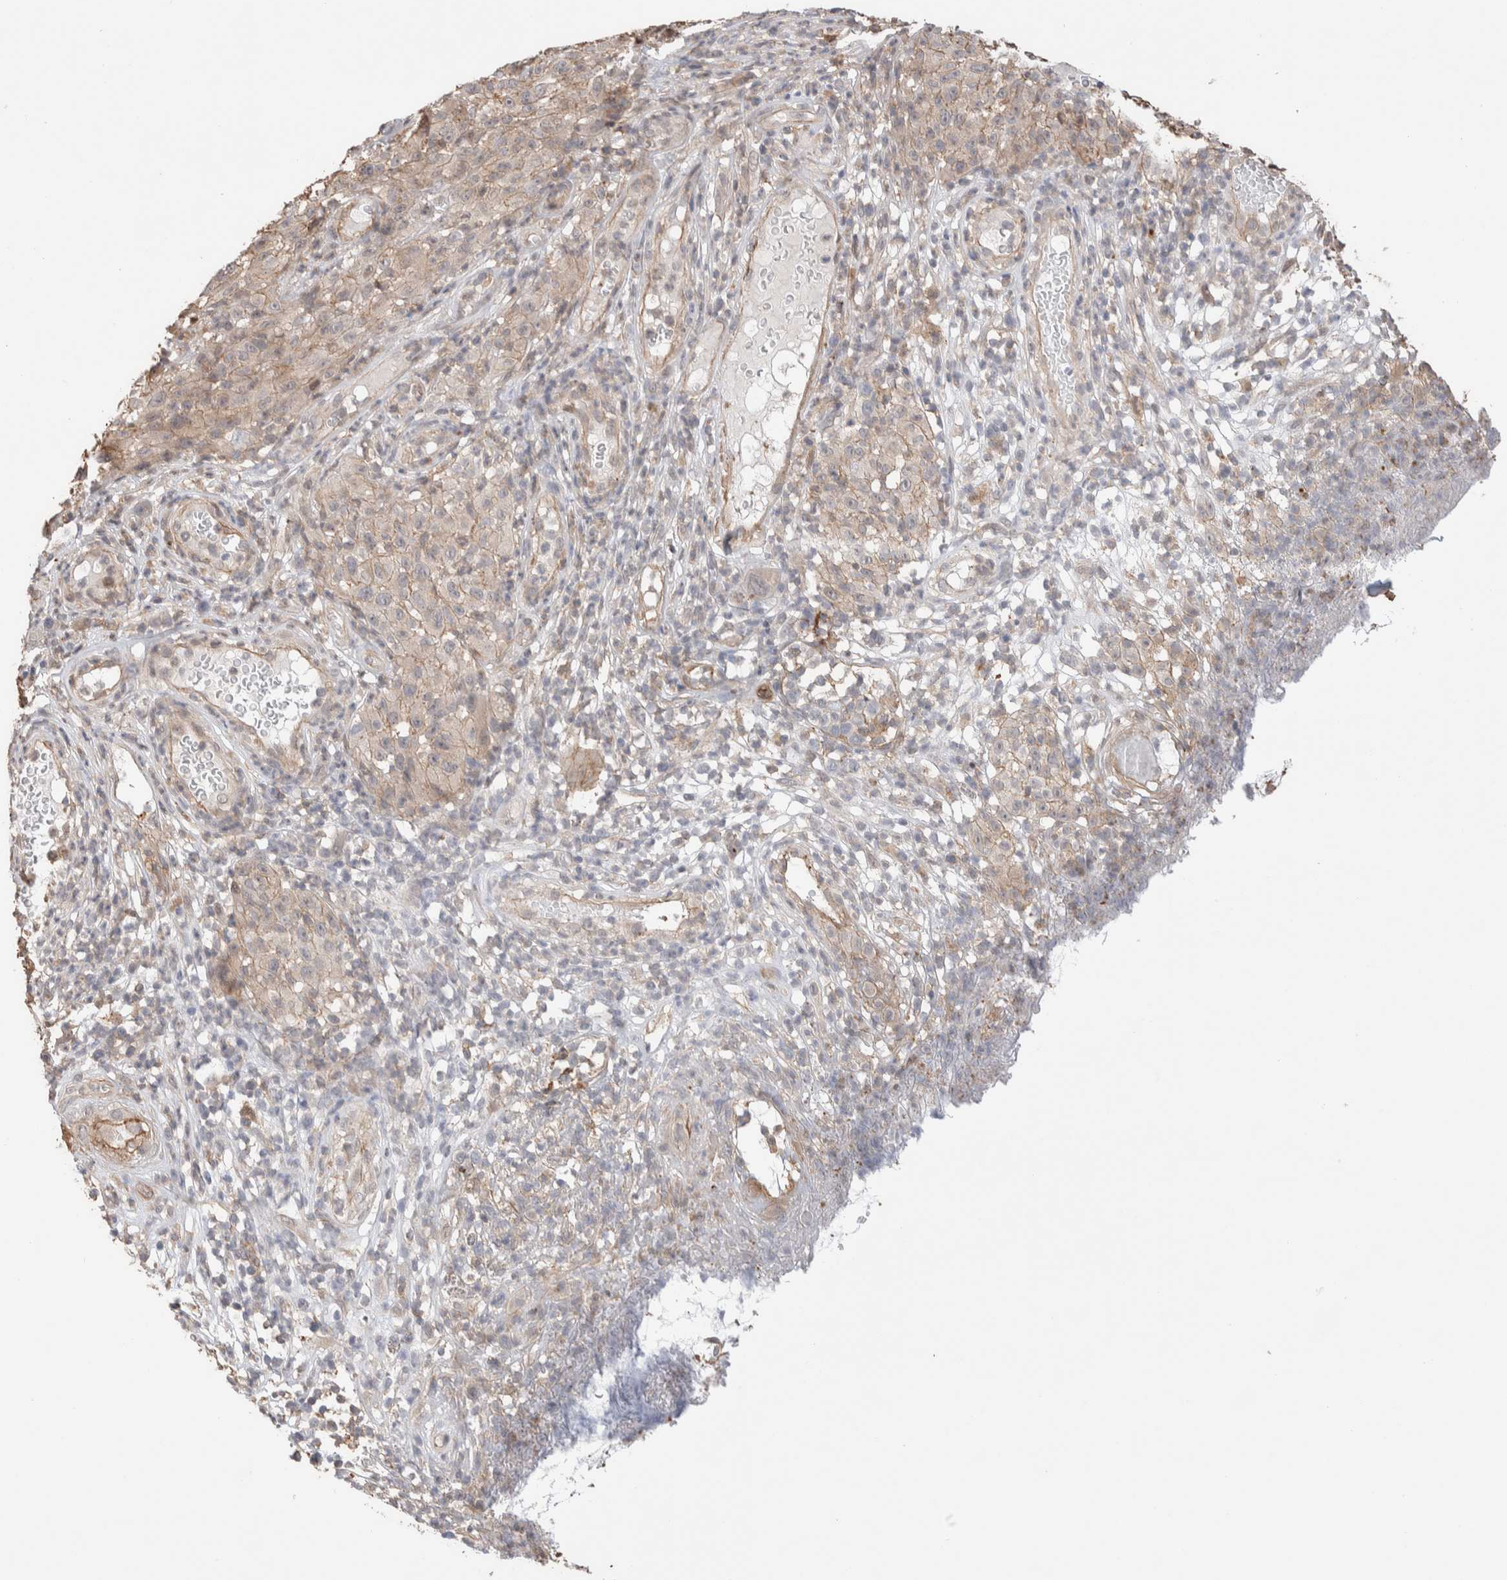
{"staining": {"intensity": "weak", "quantity": "<25%", "location": "cytoplasmic/membranous"}, "tissue": "melanoma", "cell_type": "Tumor cells", "image_type": "cancer", "snomed": [{"axis": "morphology", "description": "Malignant melanoma, NOS"}, {"axis": "topography", "description": "Skin"}], "caption": "This micrograph is of melanoma stained with IHC to label a protein in brown with the nuclei are counter-stained blue. There is no positivity in tumor cells.", "gene": "ZNF704", "patient": {"sex": "female", "age": 82}}